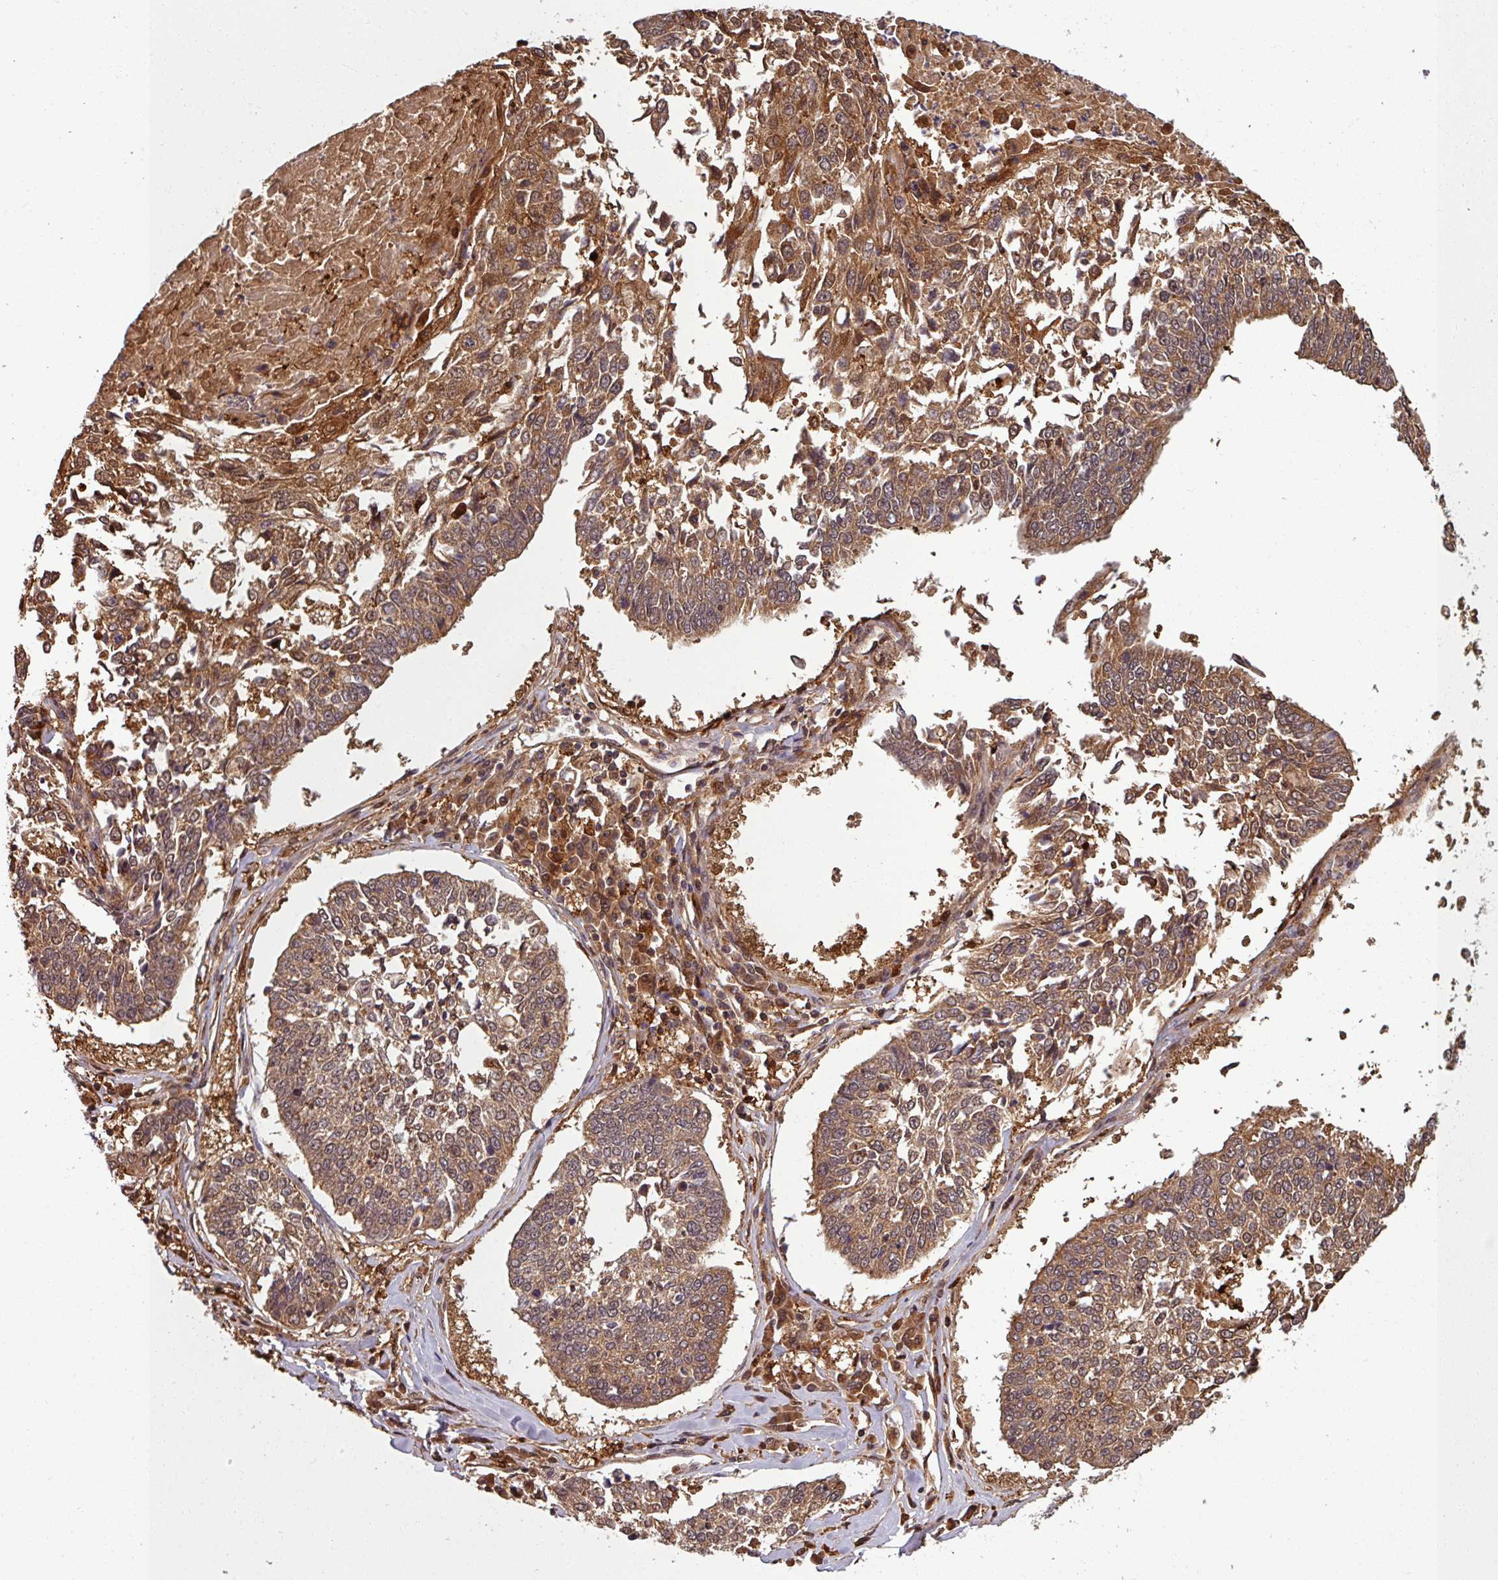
{"staining": {"intensity": "moderate", "quantity": ">75%", "location": "cytoplasmic/membranous"}, "tissue": "lung cancer", "cell_type": "Tumor cells", "image_type": "cancer", "snomed": [{"axis": "morphology", "description": "Normal tissue, NOS"}, {"axis": "morphology", "description": "Squamous cell carcinoma, NOS"}, {"axis": "topography", "description": "Cartilage tissue"}, {"axis": "topography", "description": "Bronchus"}, {"axis": "topography", "description": "Lung"}, {"axis": "topography", "description": "Peripheral nerve tissue"}], "caption": "This photomicrograph reveals lung cancer (squamous cell carcinoma) stained with immunohistochemistry to label a protein in brown. The cytoplasmic/membranous of tumor cells show moderate positivity for the protein. Nuclei are counter-stained blue.", "gene": "KCTD11", "patient": {"sex": "female", "age": 49}}